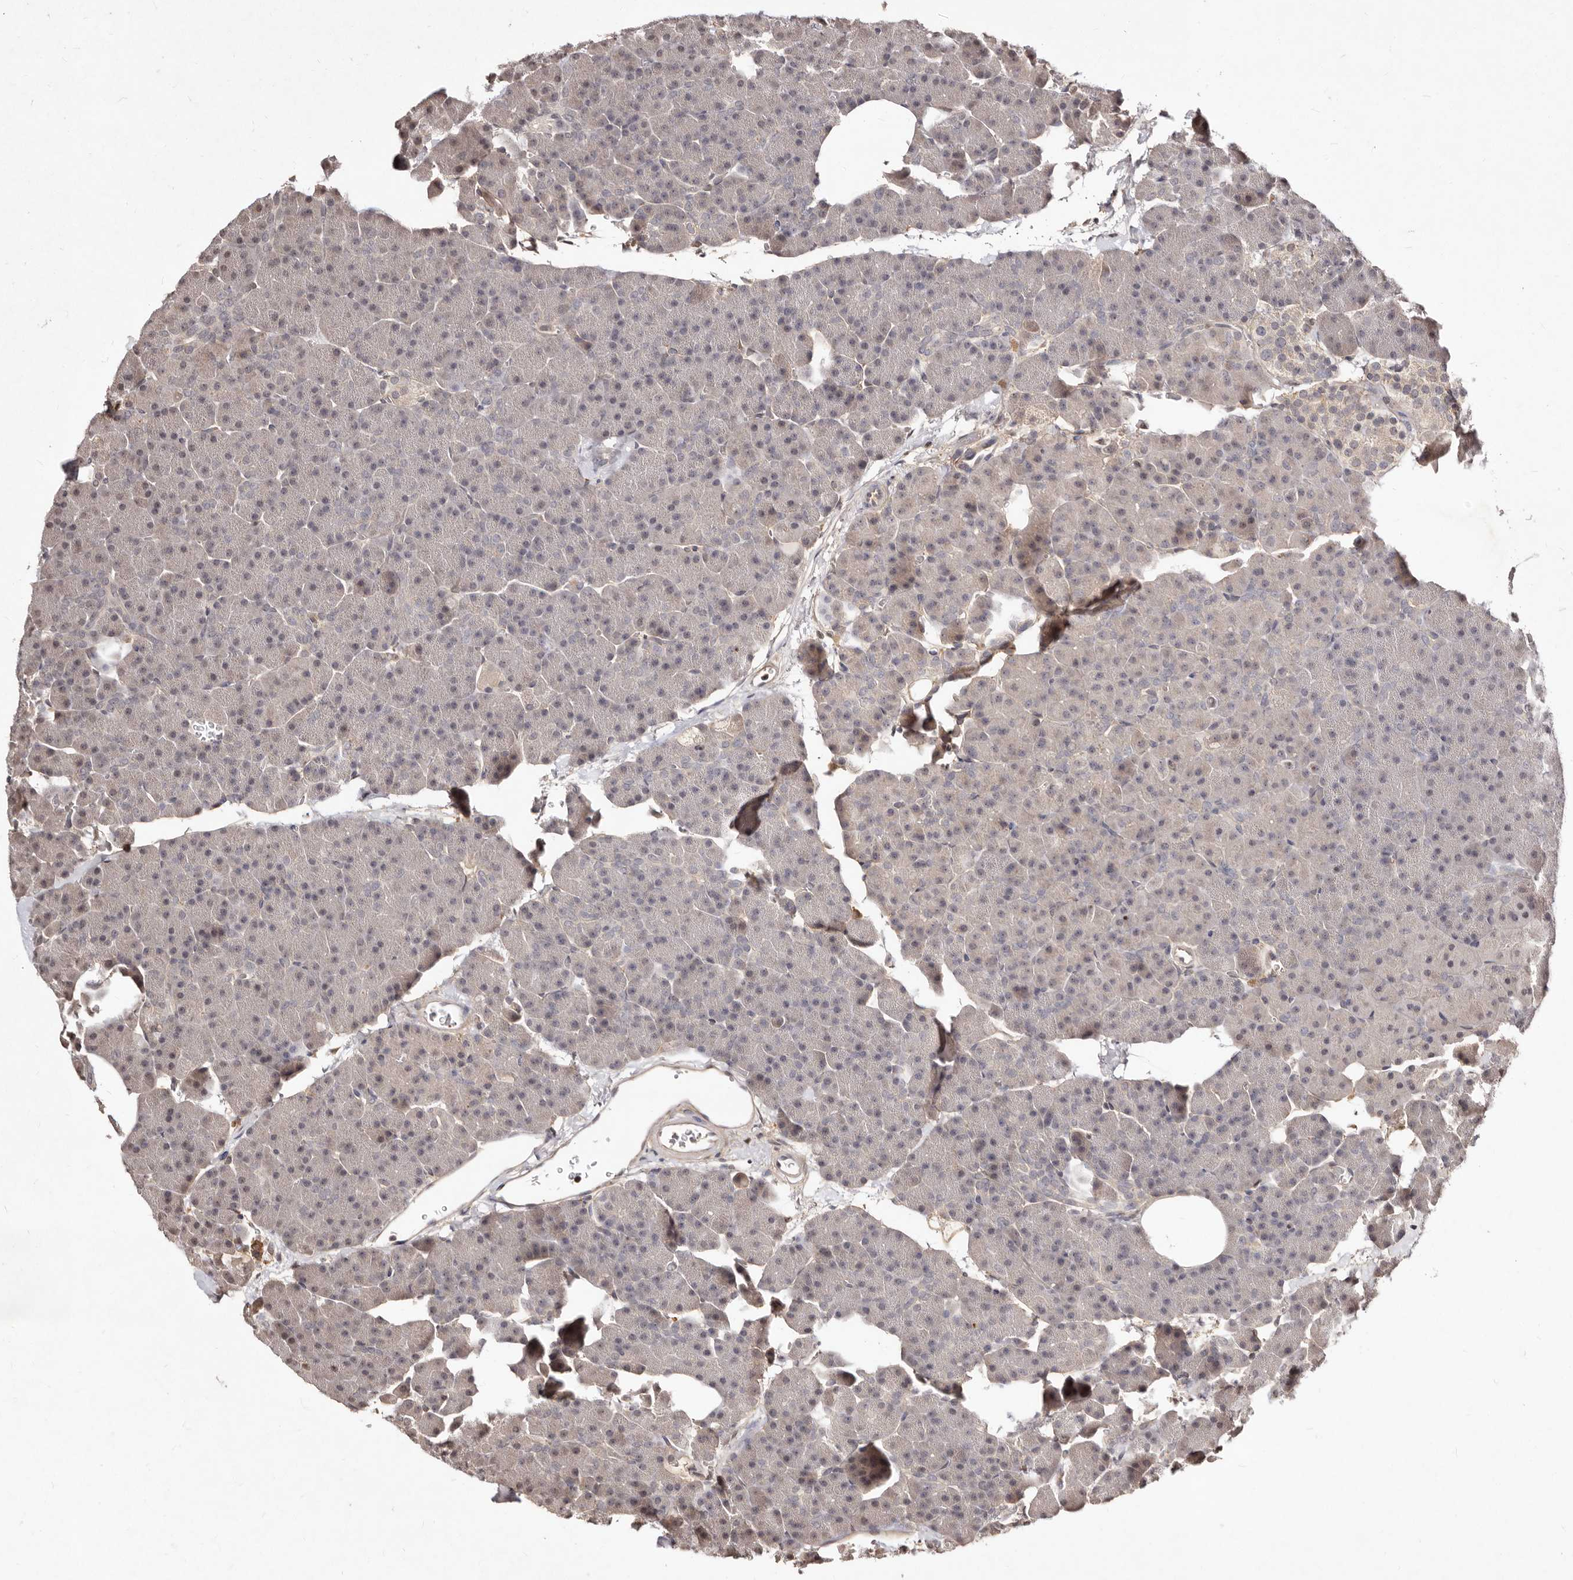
{"staining": {"intensity": "weak", "quantity": "<25%", "location": "nuclear"}, "tissue": "pancreas", "cell_type": "Exocrine glandular cells", "image_type": "normal", "snomed": [{"axis": "morphology", "description": "Normal tissue, NOS"}, {"axis": "morphology", "description": "Carcinoid, malignant, NOS"}, {"axis": "topography", "description": "Pancreas"}], "caption": "A high-resolution photomicrograph shows immunohistochemistry (IHC) staining of benign pancreas, which demonstrates no significant positivity in exocrine glandular cells. Brightfield microscopy of immunohistochemistry (IHC) stained with DAB (3,3'-diaminobenzidine) (brown) and hematoxylin (blue), captured at high magnification.", "gene": "LCORL", "patient": {"sex": "female", "age": 35}}